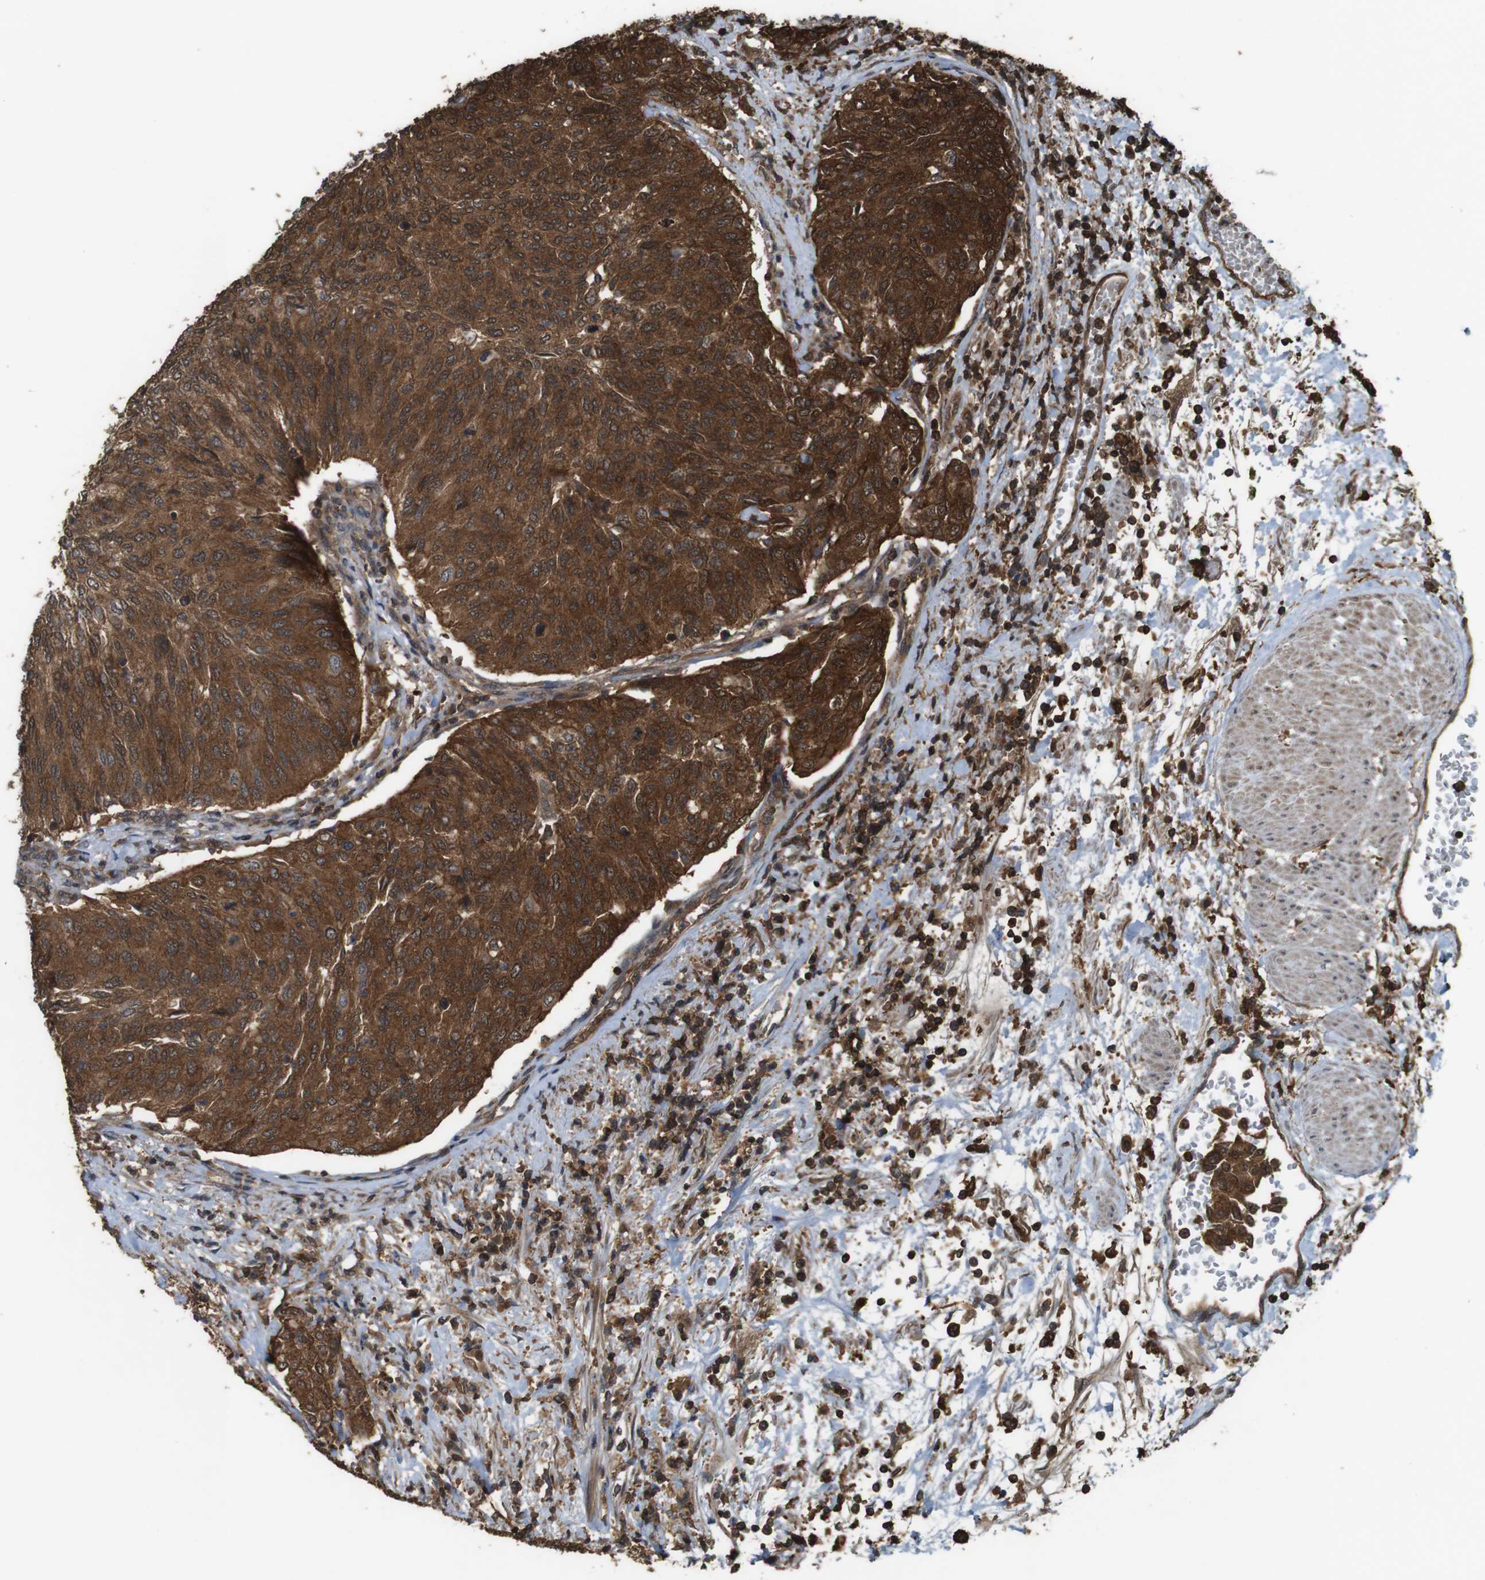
{"staining": {"intensity": "strong", "quantity": ">75%", "location": "cytoplasmic/membranous"}, "tissue": "urothelial cancer", "cell_type": "Tumor cells", "image_type": "cancer", "snomed": [{"axis": "morphology", "description": "Urothelial carcinoma, Low grade"}, {"axis": "topography", "description": "Urinary bladder"}], "caption": "Immunohistochemistry (IHC) (DAB (3,3'-diaminobenzidine)) staining of urothelial cancer demonstrates strong cytoplasmic/membranous protein positivity in about >75% of tumor cells.", "gene": "BAG4", "patient": {"sex": "female", "age": 79}}